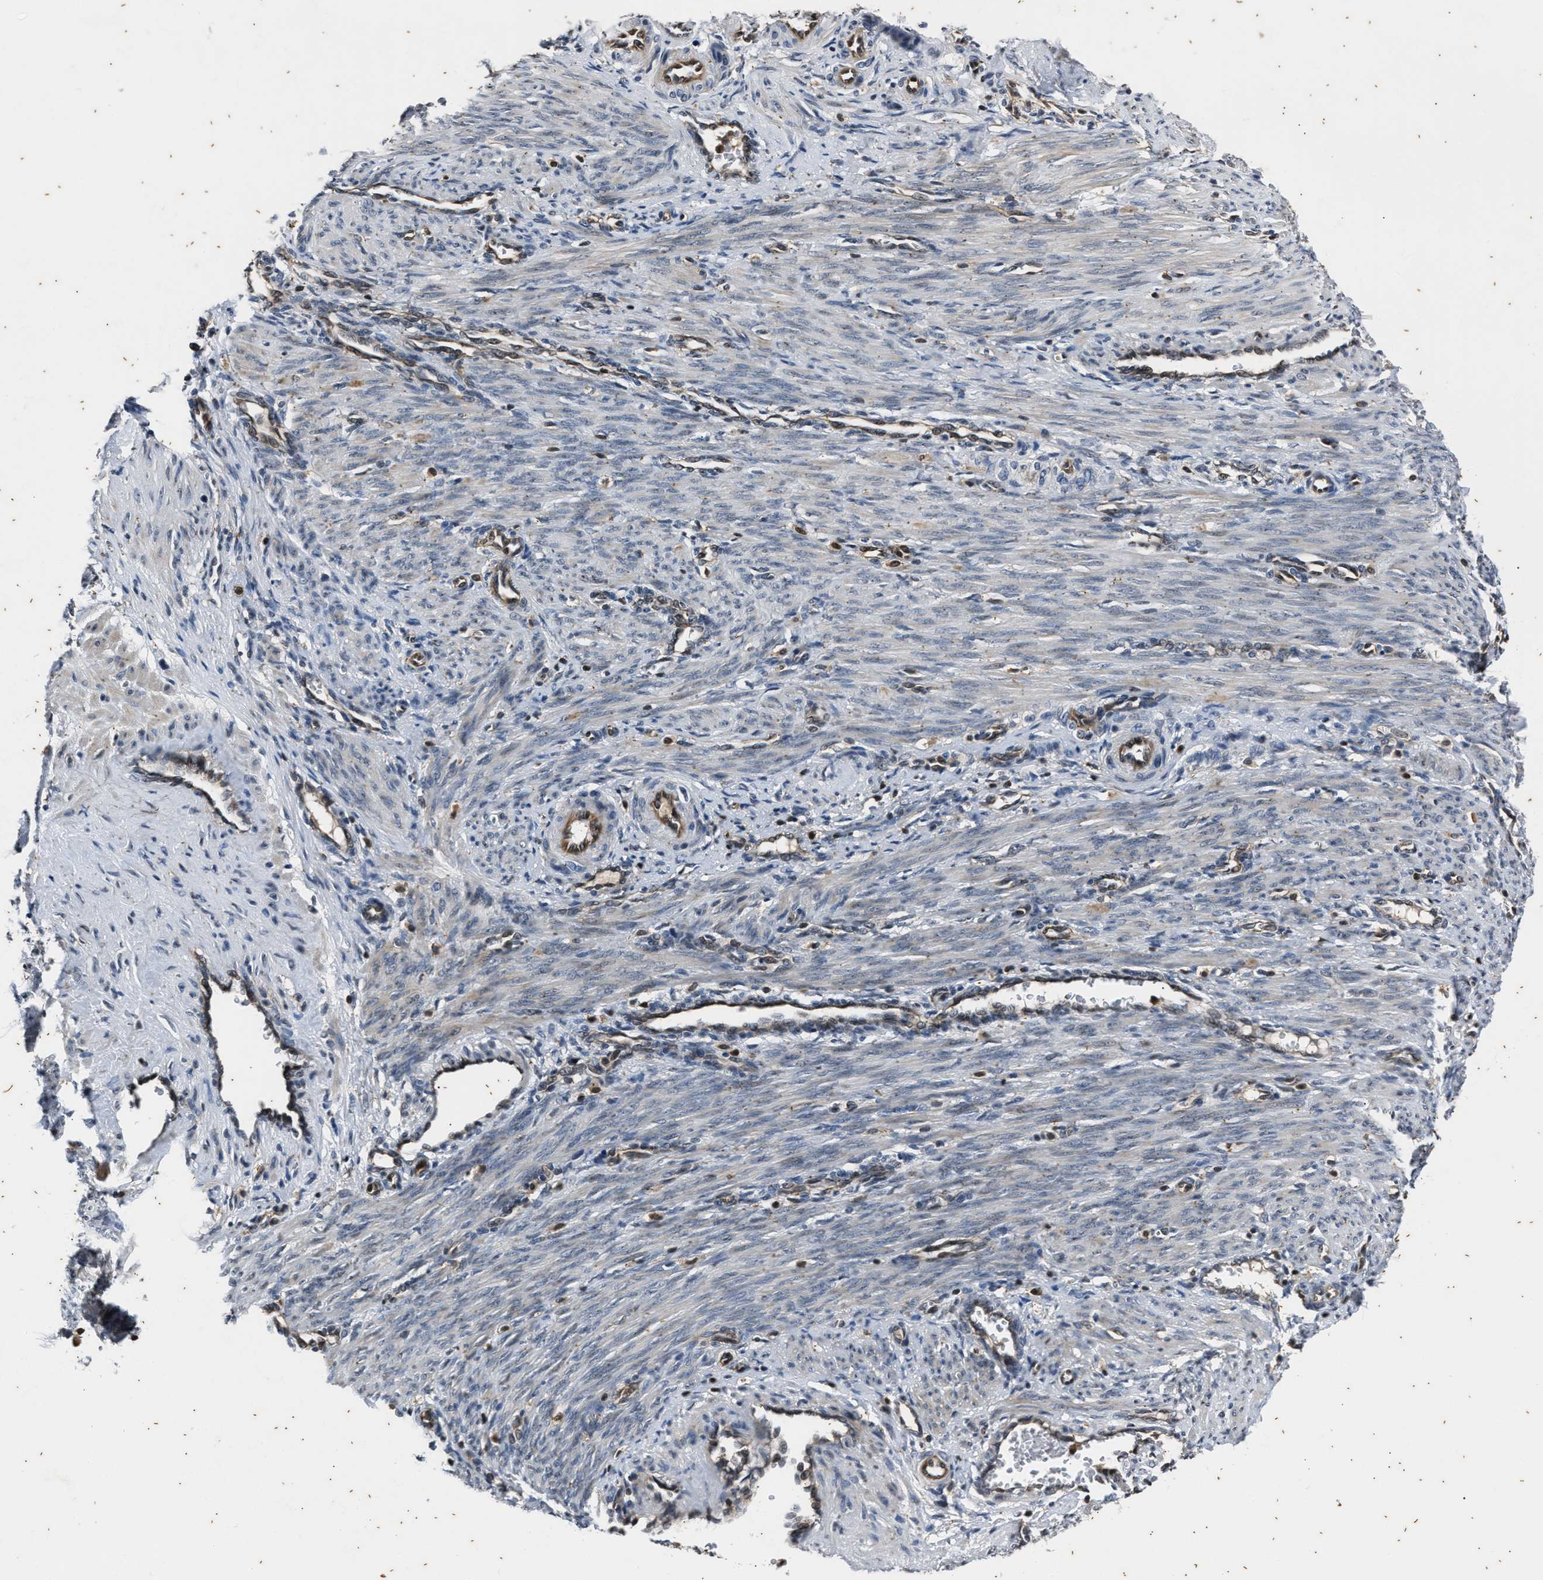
{"staining": {"intensity": "negative", "quantity": "none", "location": "none"}, "tissue": "smooth muscle", "cell_type": "Smooth muscle cells", "image_type": "normal", "snomed": [{"axis": "morphology", "description": "Normal tissue, NOS"}, {"axis": "topography", "description": "Endometrium"}], "caption": "IHC photomicrograph of normal human smooth muscle stained for a protein (brown), which reveals no staining in smooth muscle cells. (Immunohistochemistry, brightfield microscopy, high magnification).", "gene": "PTPN7", "patient": {"sex": "female", "age": 33}}